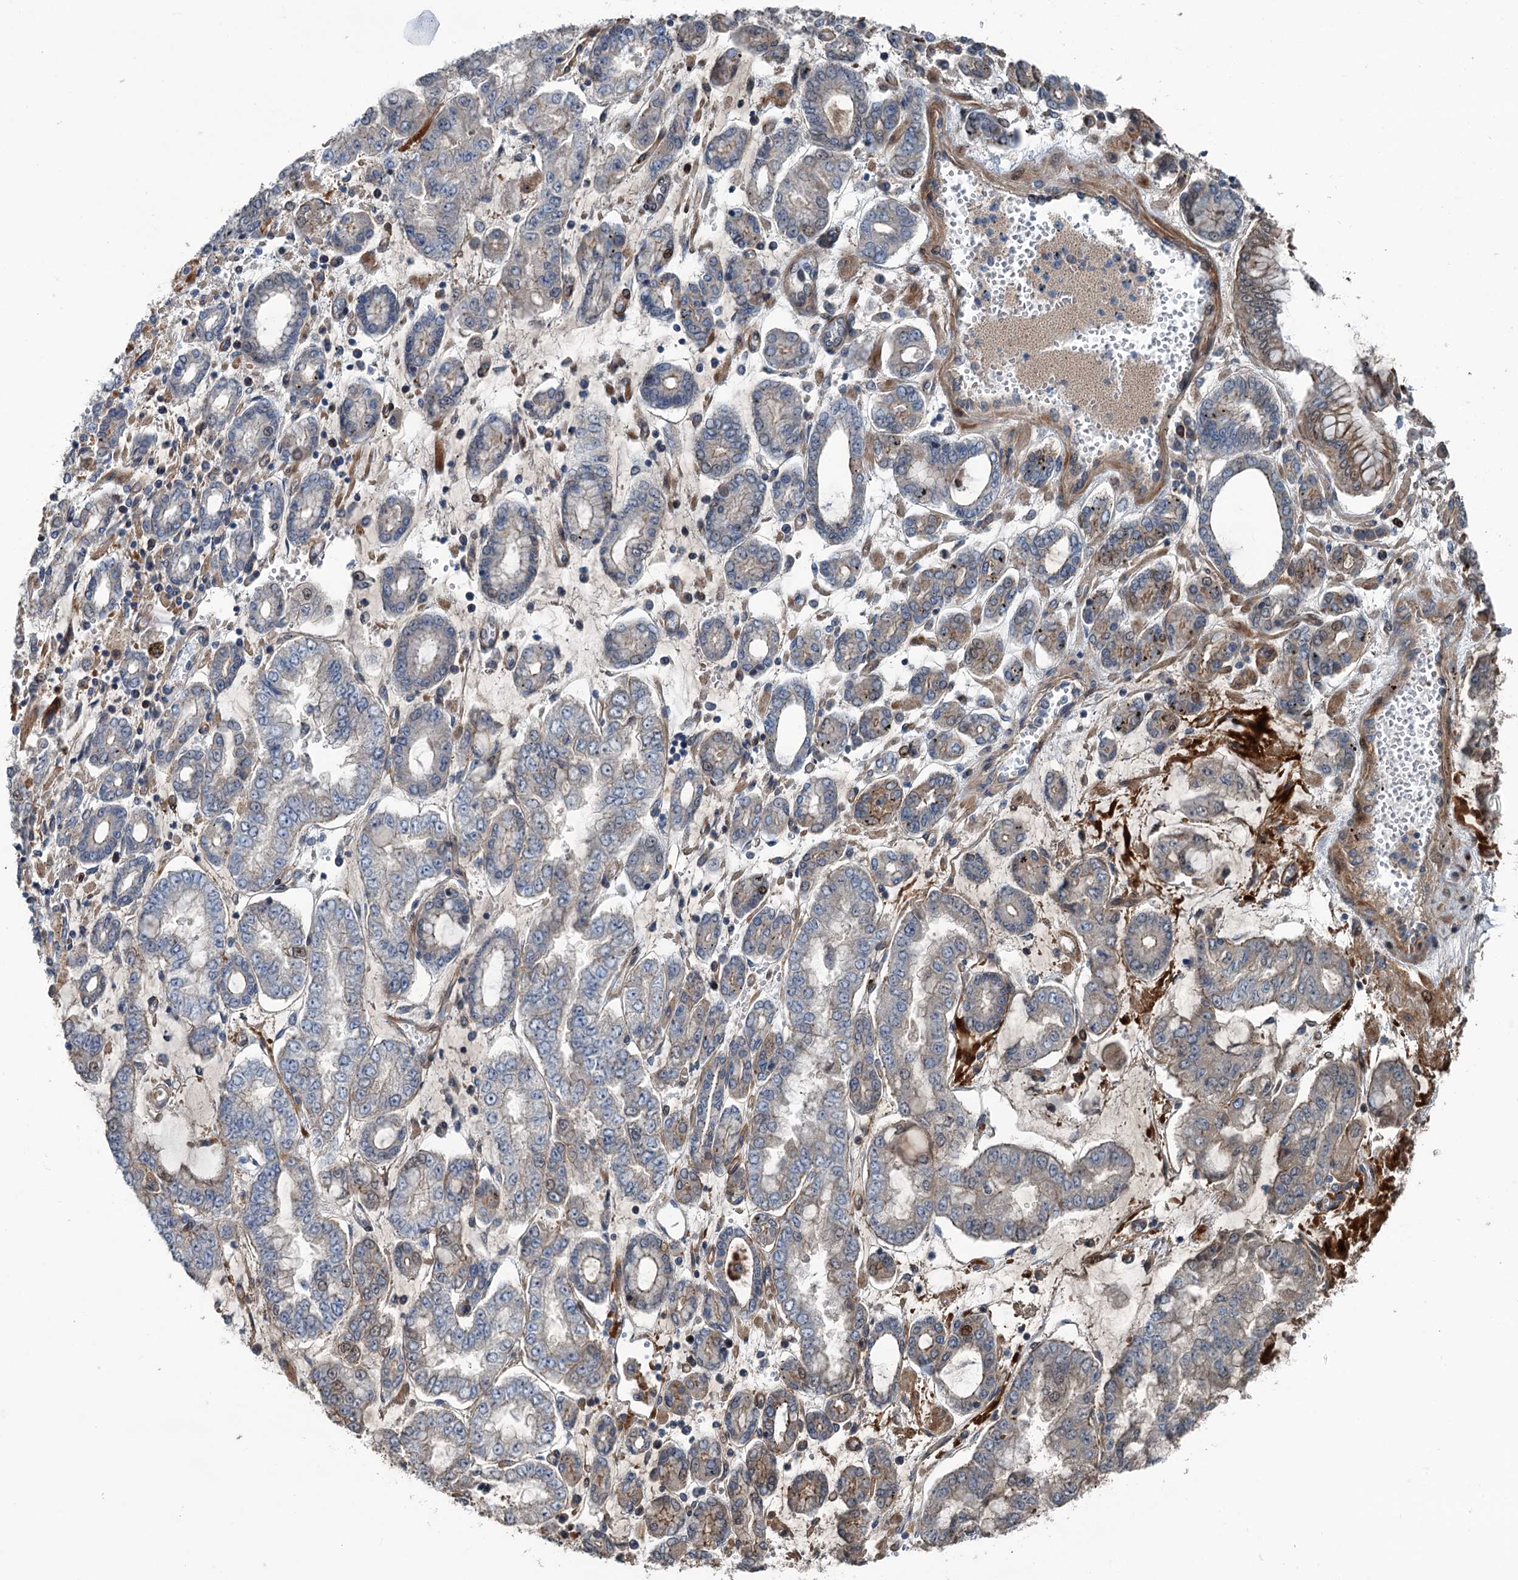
{"staining": {"intensity": "weak", "quantity": "<25%", "location": "cytoplasmic/membranous"}, "tissue": "stomach cancer", "cell_type": "Tumor cells", "image_type": "cancer", "snomed": [{"axis": "morphology", "description": "Adenocarcinoma, NOS"}, {"axis": "topography", "description": "Stomach"}], "caption": "Stomach cancer (adenocarcinoma) stained for a protein using immunohistochemistry (IHC) displays no expression tumor cells.", "gene": "TEDC1", "patient": {"sex": "male", "age": 76}}